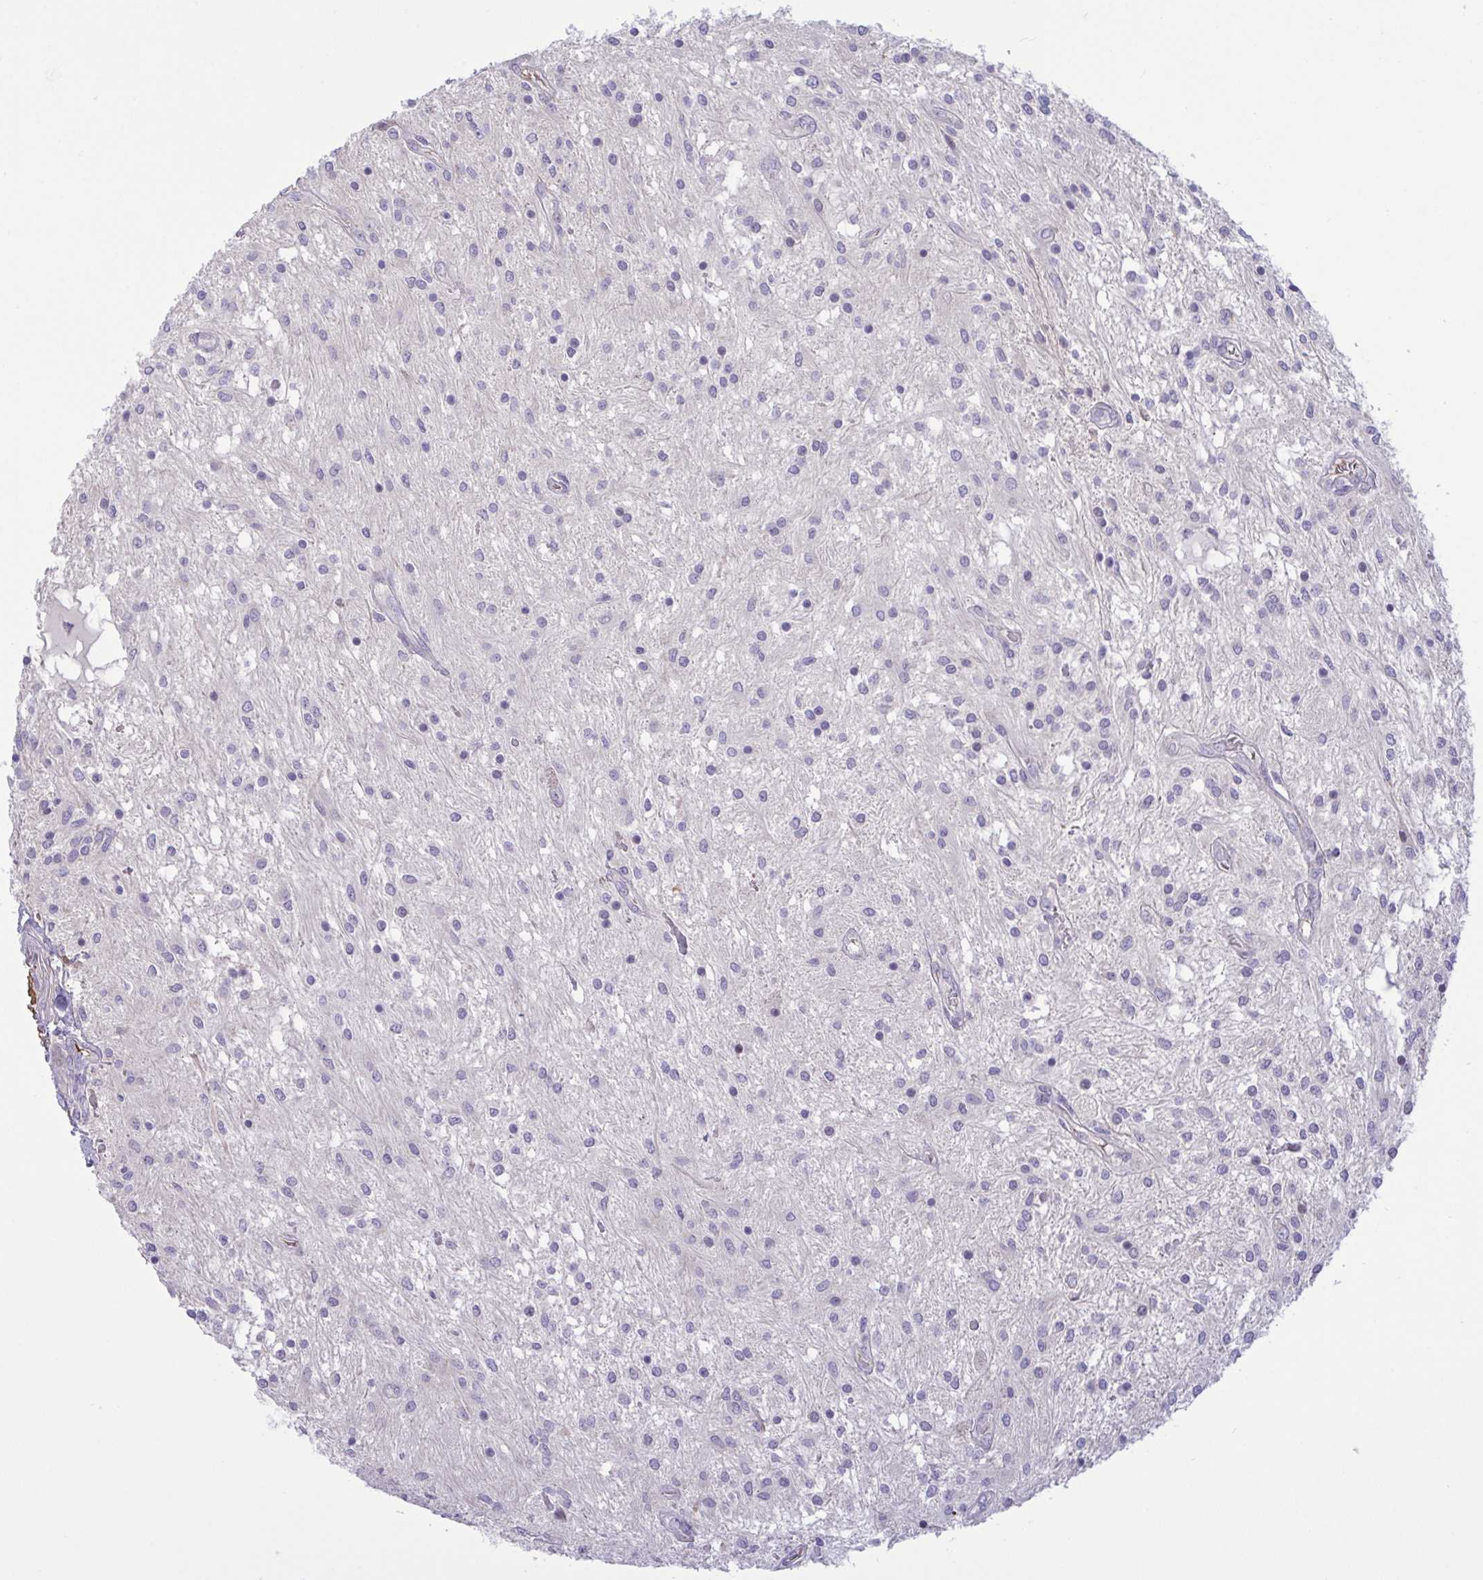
{"staining": {"intensity": "negative", "quantity": "none", "location": "none"}, "tissue": "glioma", "cell_type": "Tumor cells", "image_type": "cancer", "snomed": [{"axis": "morphology", "description": "Glioma, malignant, Low grade"}, {"axis": "topography", "description": "Cerebellum"}], "caption": "Immunohistochemical staining of human malignant glioma (low-grade) demonstrates no significant positivity in tumor cells.", "gene": "VWC2", "patient": {"sex": "female", "age": 14}}